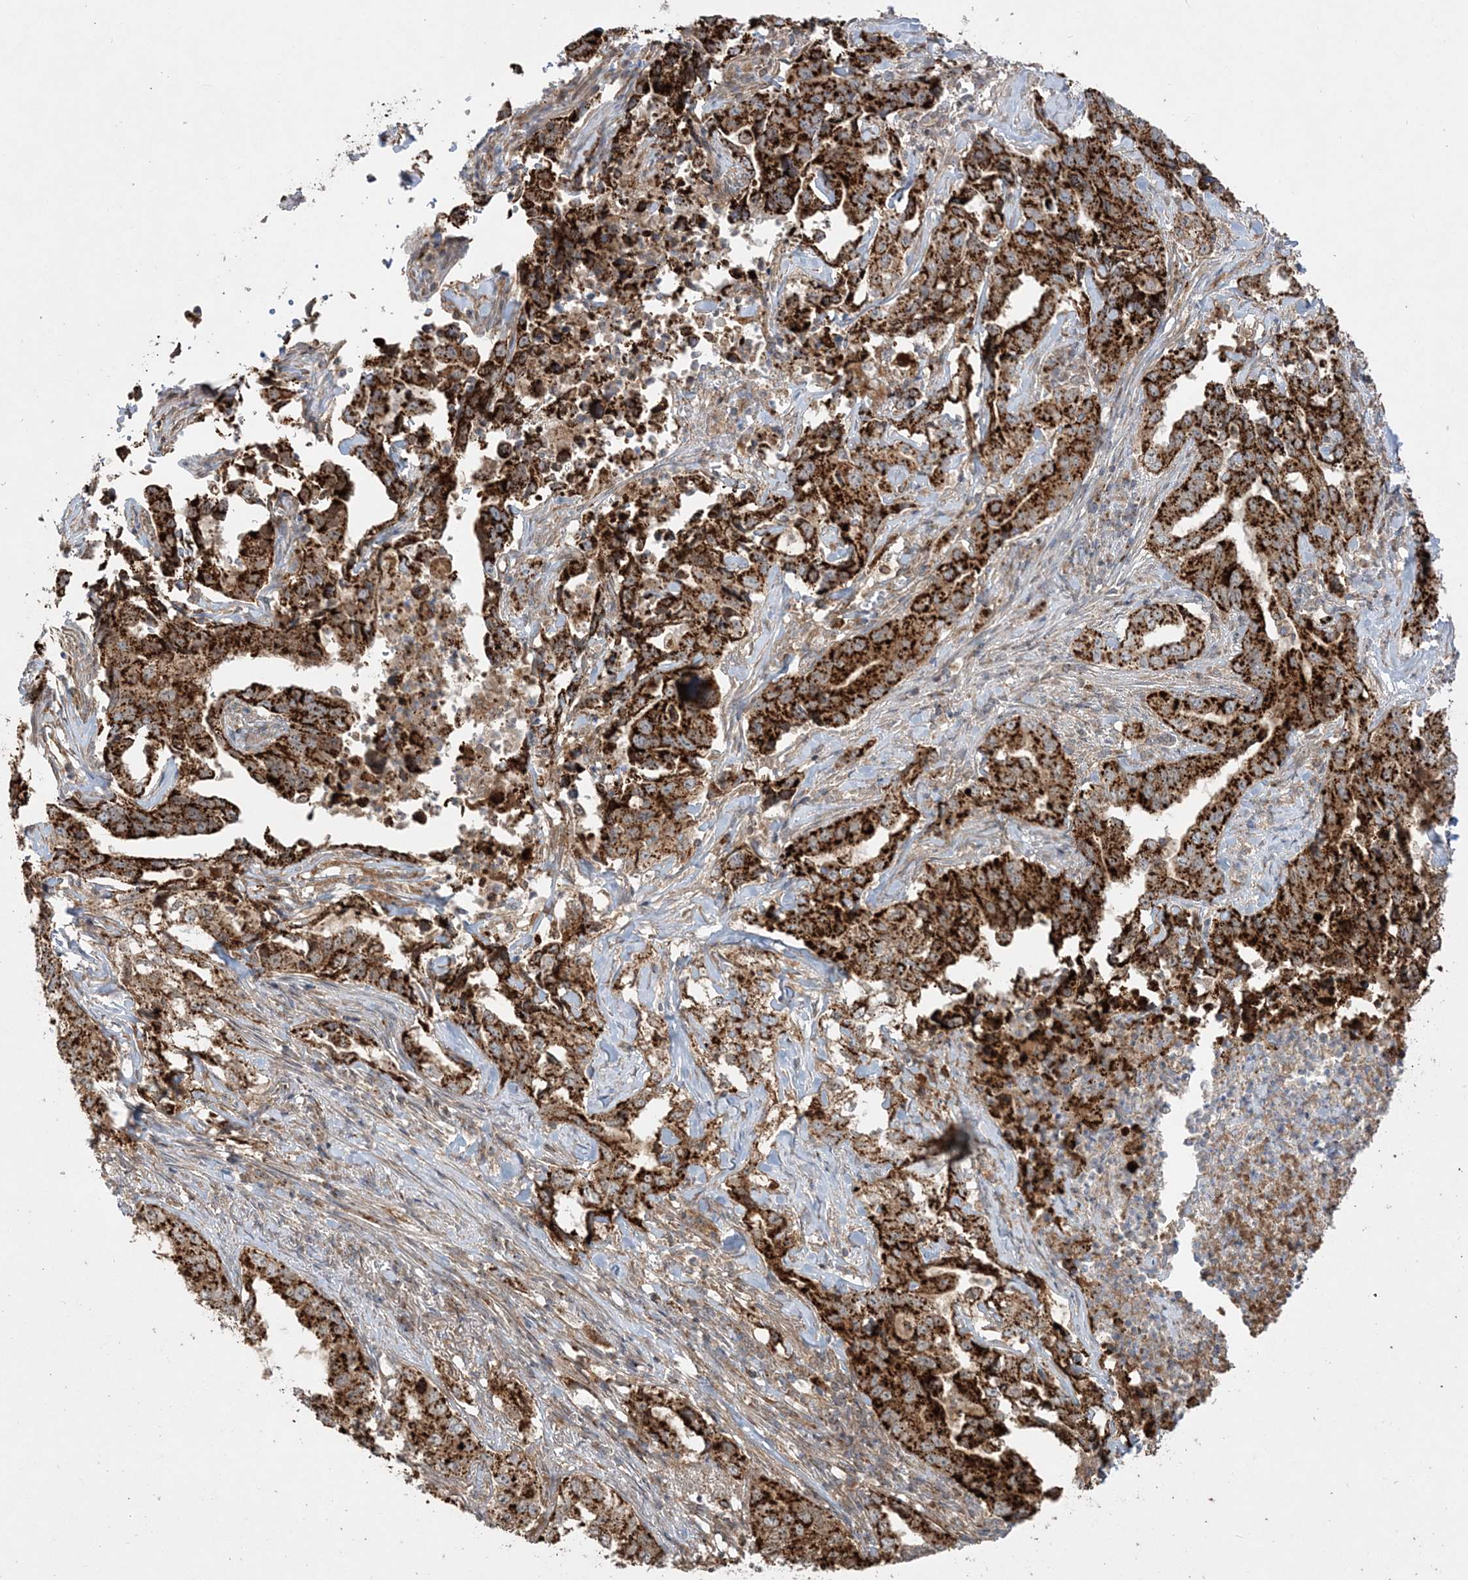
{"staining": {"intensity": "strong", "quantity": ">75%", "location": "cytoplasmic/membranous"}, "tissue": "lung cancer", "cell_type": "Tumor cells", "image_type": "cancer", "snomed": [{"axis": "morphology", "description": "Adenocarcinoma, NOS"}, {"axis": "topography", "description": "Lung"}], "caption": "IHC histopathology image of neoplastic tissue: human lung cancer (adenocarcinoma) stained using immunohistochemistry displays high levels of strong protein expression localized specifically in the cytoplasmic/membranous of tumor cells, appearing as a cytoplasmic/membranous brown color.", "gene": "SCLT1", "patient": {"sex": "female", "age": 51}}